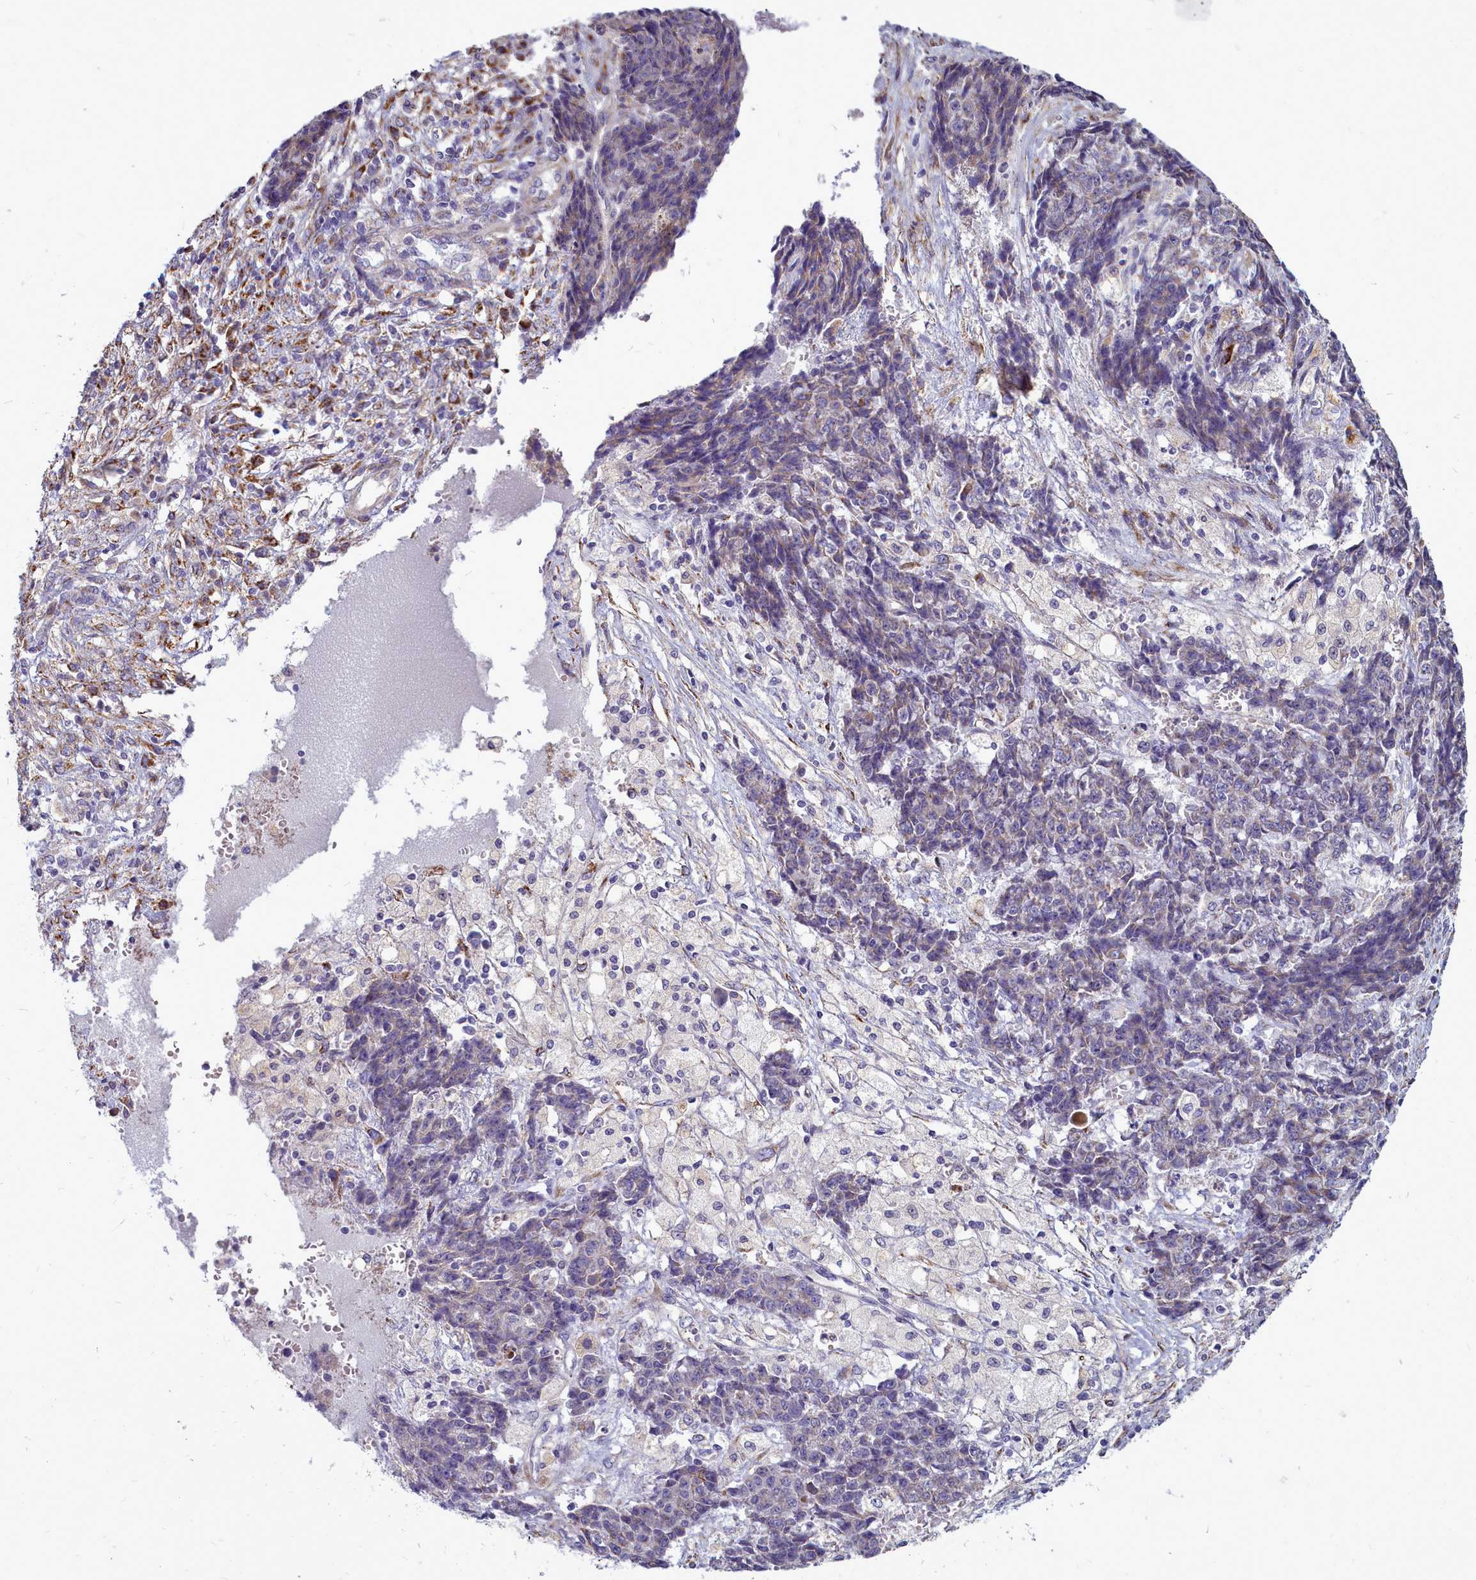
{"staining": {"intensity": "weak", "quantity": "<25%", "location": "cytoplasmic/membranous"}, "tissue": "ovarian cancer", "cell_type": "Tumor cells", "image_type": "cancer", "snomed": [{"axis": "morphology", "description": "Carcinoma, endometroid"}, {"axis": "topography", "description": "Ovary"}], "caption": "Immunohistochemistry of human ovarian endometroid carcinoma displays no staining in tumor cells.", "gene": "SMPD4", "patient": {"sex": "female", "age": 42}}